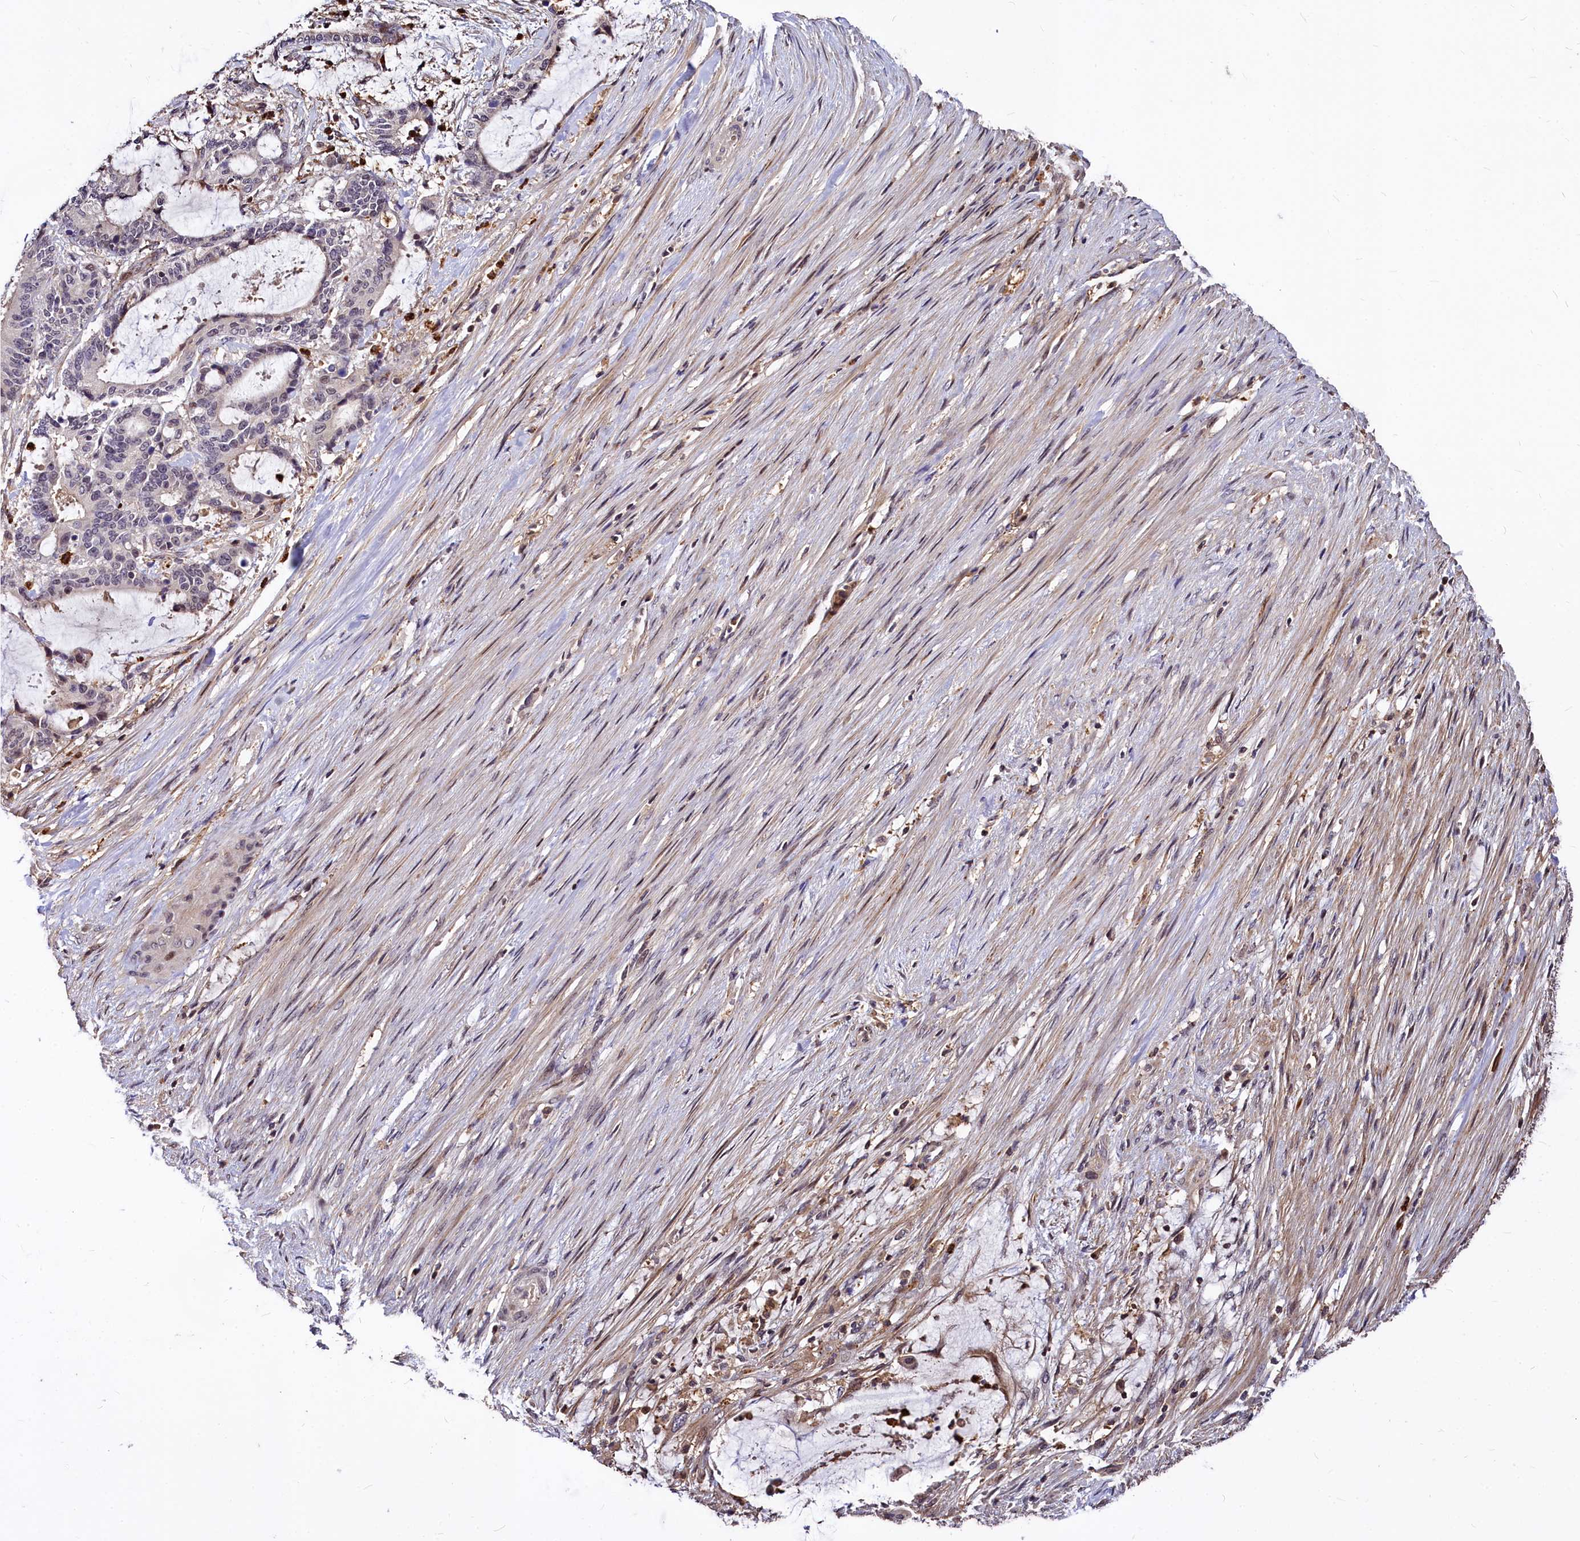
{"staining": {"intensity": "negative", "quantity": "none", "location": "none"}, "tissue": "liver cancer", "cell_type": "Tumor cells", "image_type": "cancer", "snomed": [{"axis": "morphology", "description": "Normal tissue, NOS"}, {"axis": "morphology", "description": "Cholangiocarcinoma"}, {"axis": "topography", "description": "Liver"}, {"axis": "topography", "description": "Peripheral nerve tissue"}], "caption": "IHC photomicrograph of human liver cancer stained for a protein (brown), which displays no staining in tumor cells. Brightfield microscopy of IHC stained with DAB (brown) and hematoxylin (blue), captured at high magnification.", "gene": "ATG101", "patient": {"sex": "female", "age": 73}}